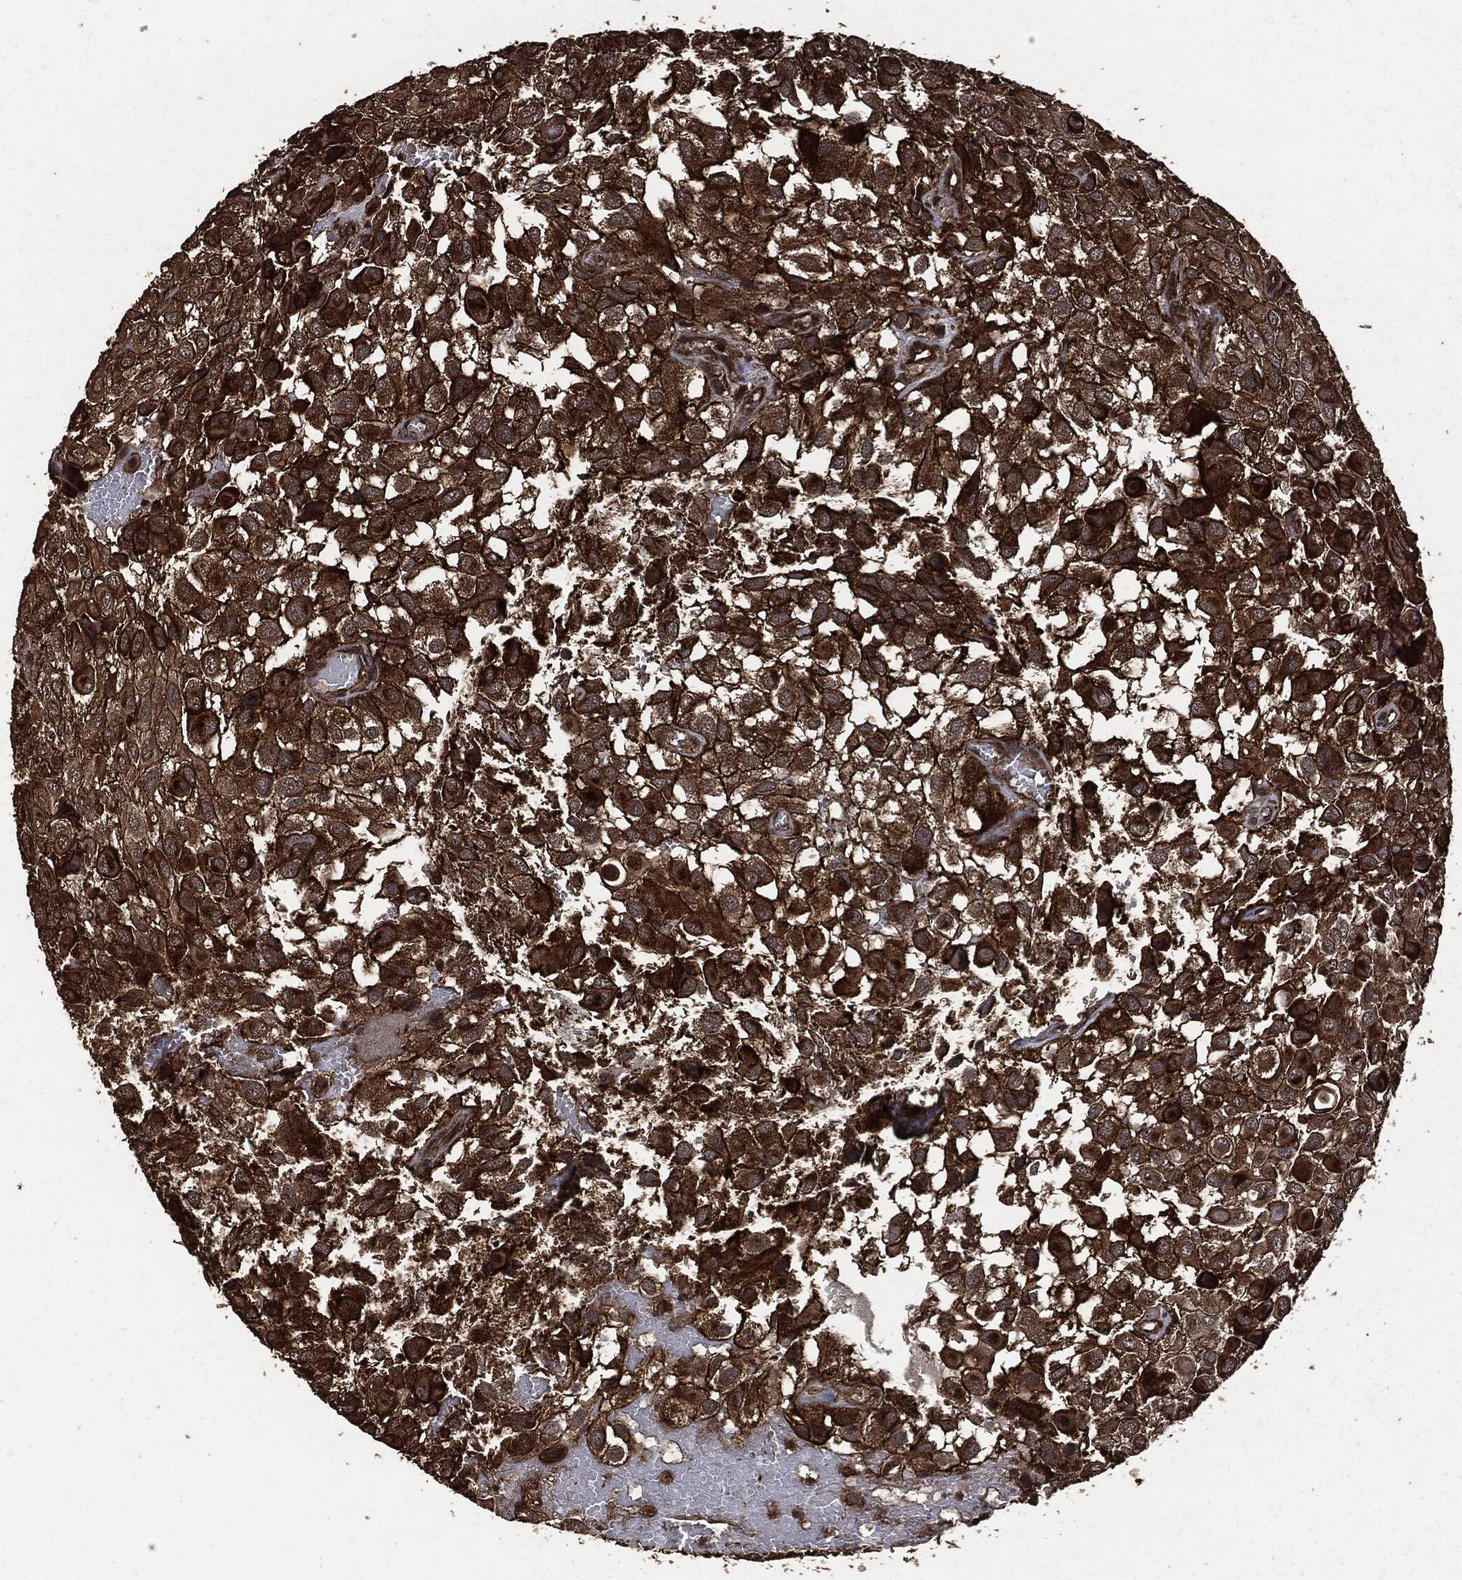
{"staining": {"intensity": "strong", "quantity": "25%-75%", "location": "cytoplasmic/membranous"}, "tissue": "urothelial cancer", "cell_type": "Tumor cells", "image_type": "cancer", "snomed": [{"axis": "morphology", "description": "Urothelial carcinoma, High grade"}, {"axis": "topography", "description": "Urinary bladder"}], "caption": "The immunohistochemical stain labels strong cytoplasmic/membranous staining in tumor cells of urothelial cancer tissue.", "gene": "HRAS", "patient": {"sex": "male", "age": 56}}